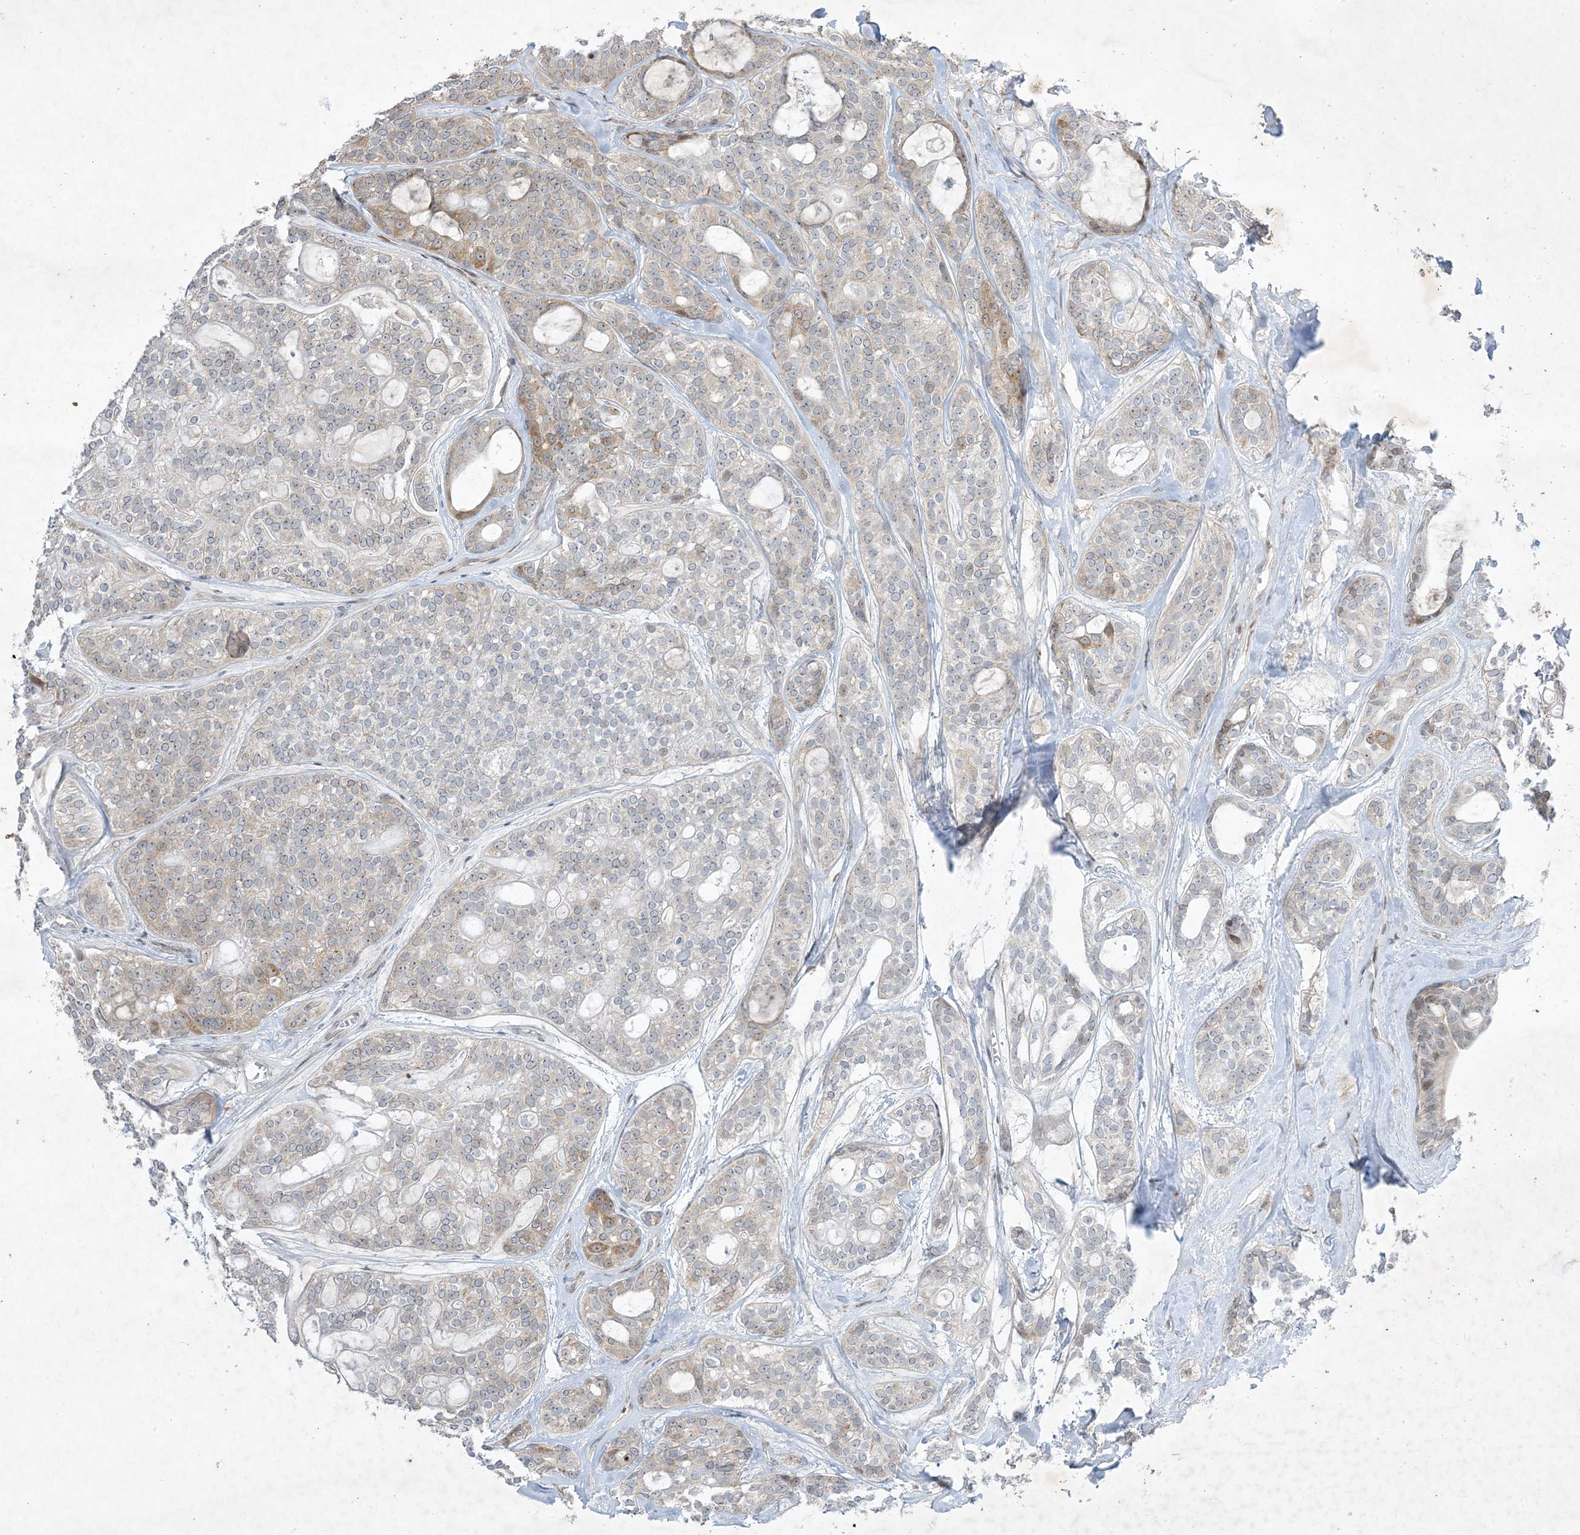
{"staining": {"intensity": "weak", "quantity": "<25%", "location": "cytoplasmic/membranous"}, "tissue": "head and neck cancer", "cell_type": "Tumor cells", "image_type": "cancer", "snomed": [{"axis": "morphology", "description": "Adenocarcinoma, NOS"}, {"axis": "topography", "description": "Head-Neck"}], "caption": "Head and neck cancer stained for a protein using immunohistochemistry displays no staining tumor cells.", "gene": "SOGA3", "patient": {"sex": "male", "age": 66}}